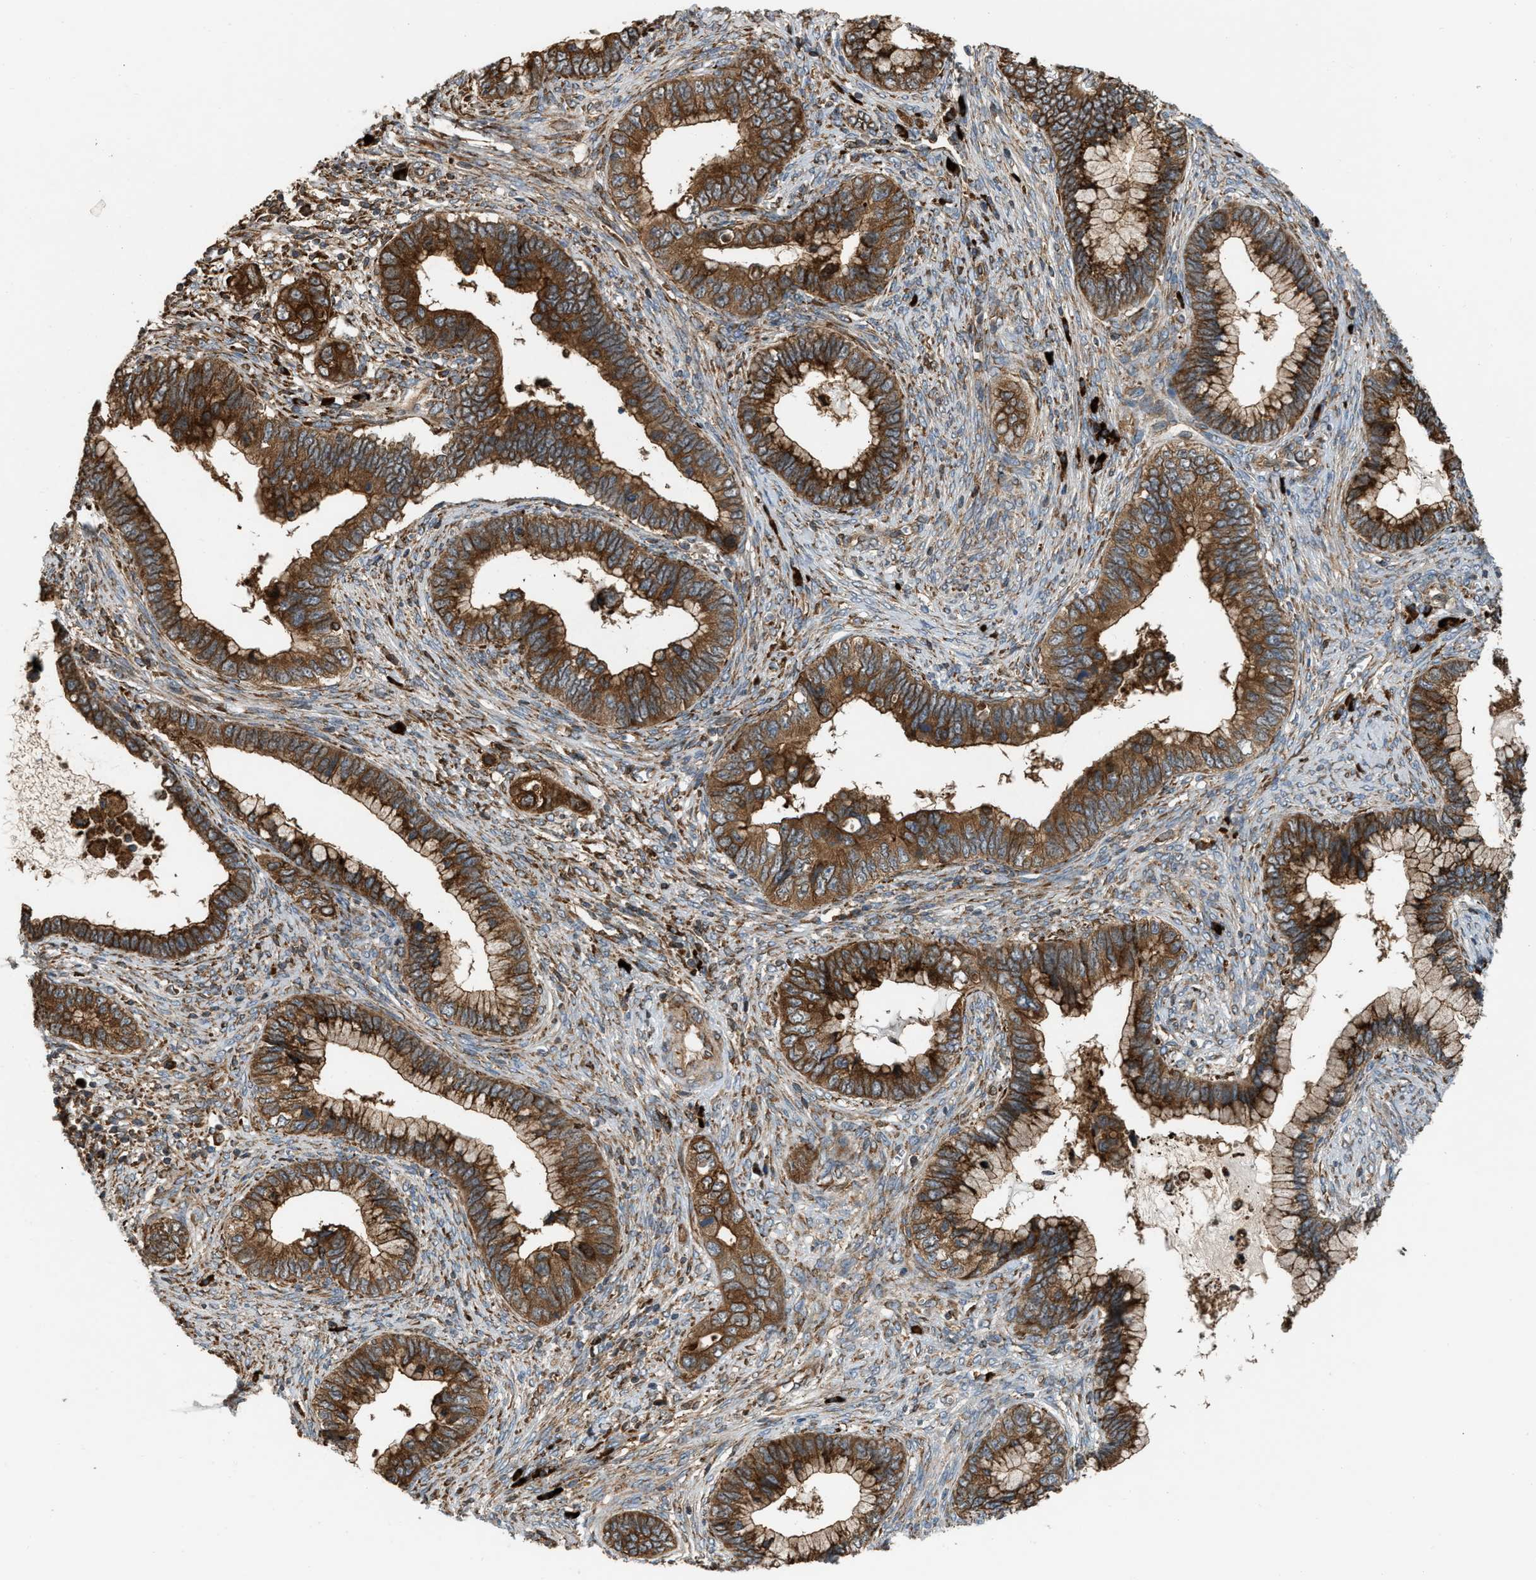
{"staining": {"intensity": "strong", "quantity": ">75%", "location": "cytoplasmic/membranous"}, "tissue": "cervical cancer", "cell_type": "Tumor cells", "image_type": "cancer", "snomed": [{"axis": "morphology", "description": "Adenocarcinoma, NOS"}, {"axis": "topography", "description": "Cervix"}], "caption": "Cervical cancer (adenocarcinoma) stained with a brown dye demonstrates strong cytoplasmic/membranous positive staining in about >75% of tumor cells.", "gene": "BAIAP2L1", "patient": {"sex": "female", "age": 44}}